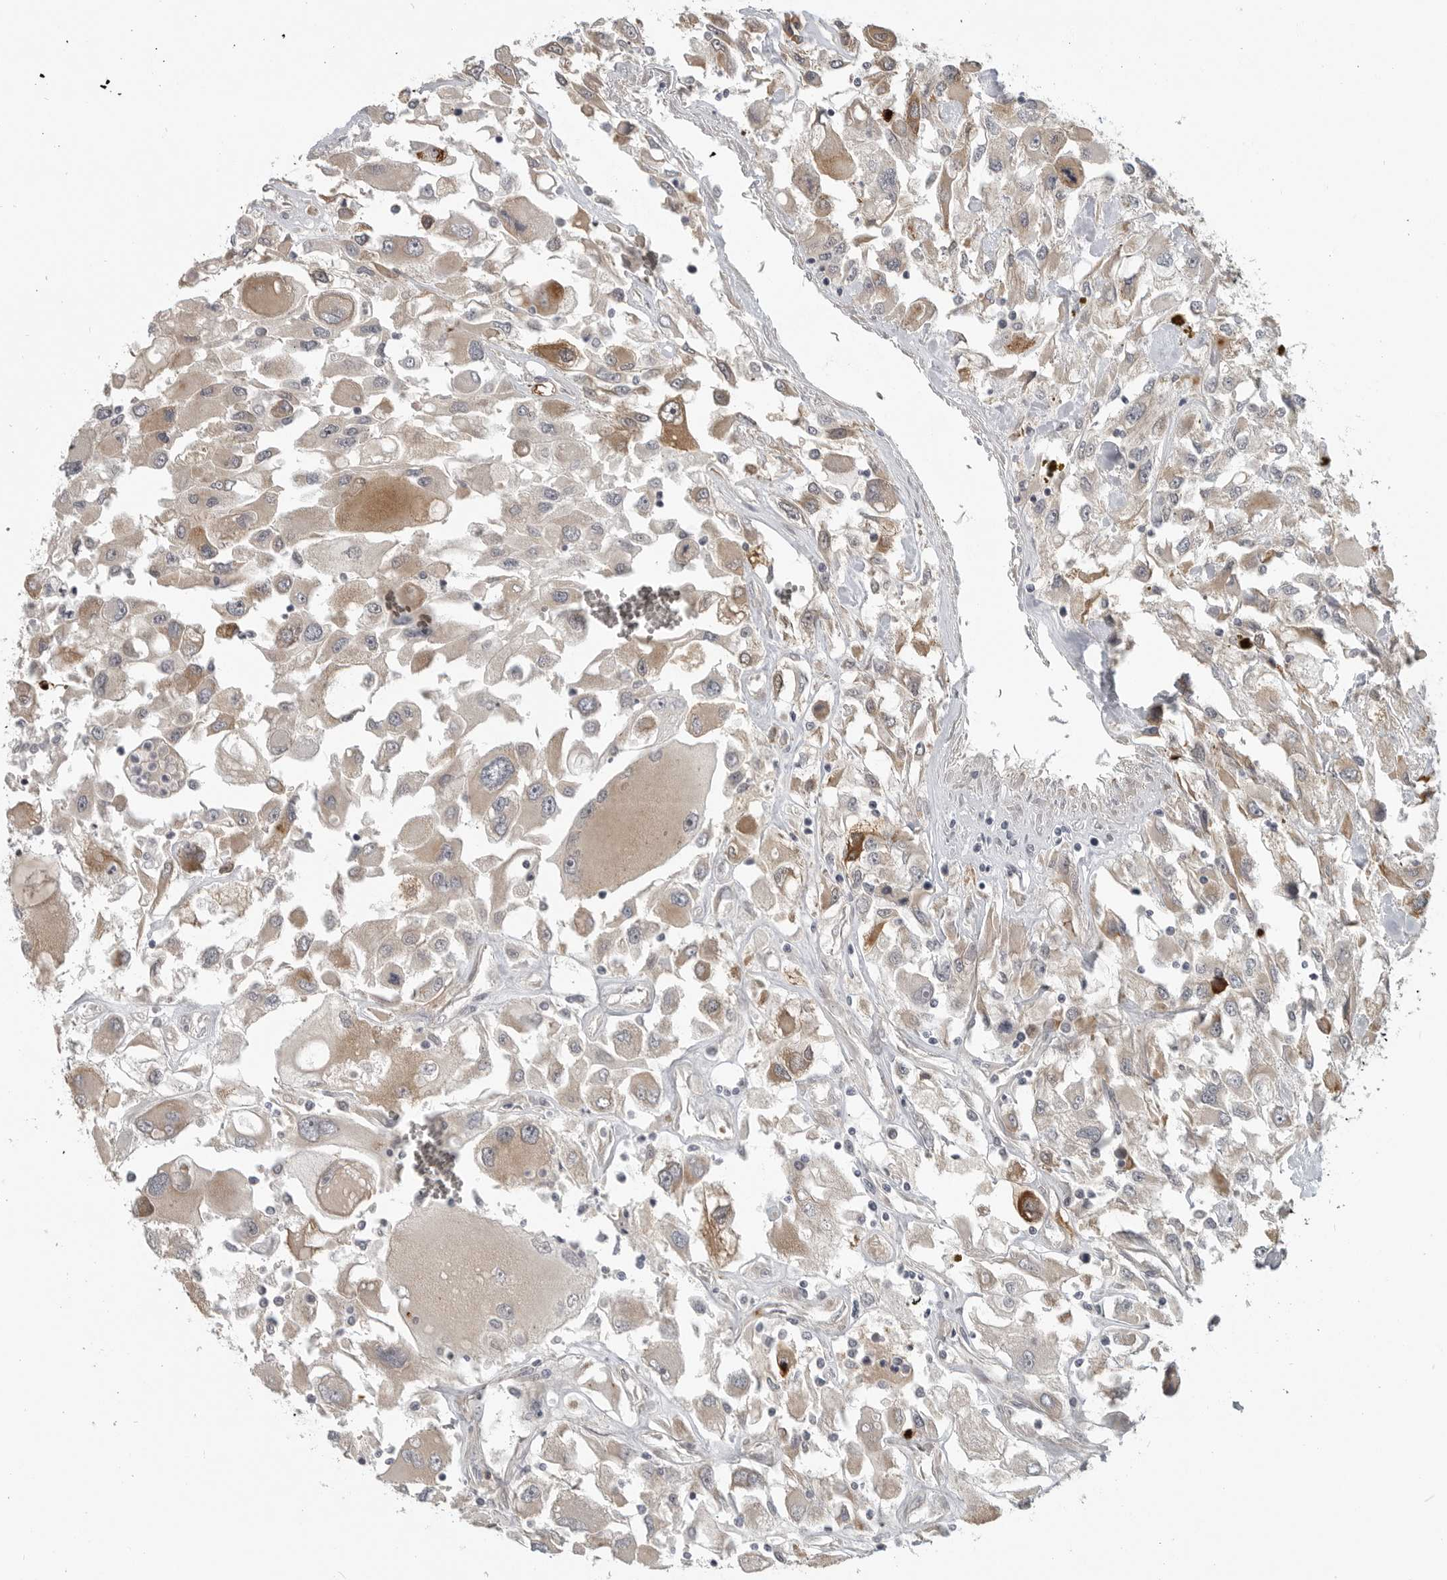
{"staining": {"intensity": "weak", "quantity": ">75%", "location": "cytoplasmic/membranous"}, "tissue": "renal cancer", "cell_type": "Tumor cells", "image_type": "cancer", "snomed": [{"axis": "morphology", "description": "Adenocarcinoma, NOS"}, {"axis": "topography", "description": "Kidney"}], "caption": "Human adenocarcinoma (renal) stained for a protein (brown) demonstrates weak cytoplasmic/membranous positive positivity in approximately >75% of tumor cells.", "gene": "CEP295NL", "patient": {"sex": "female", "age": 52}}